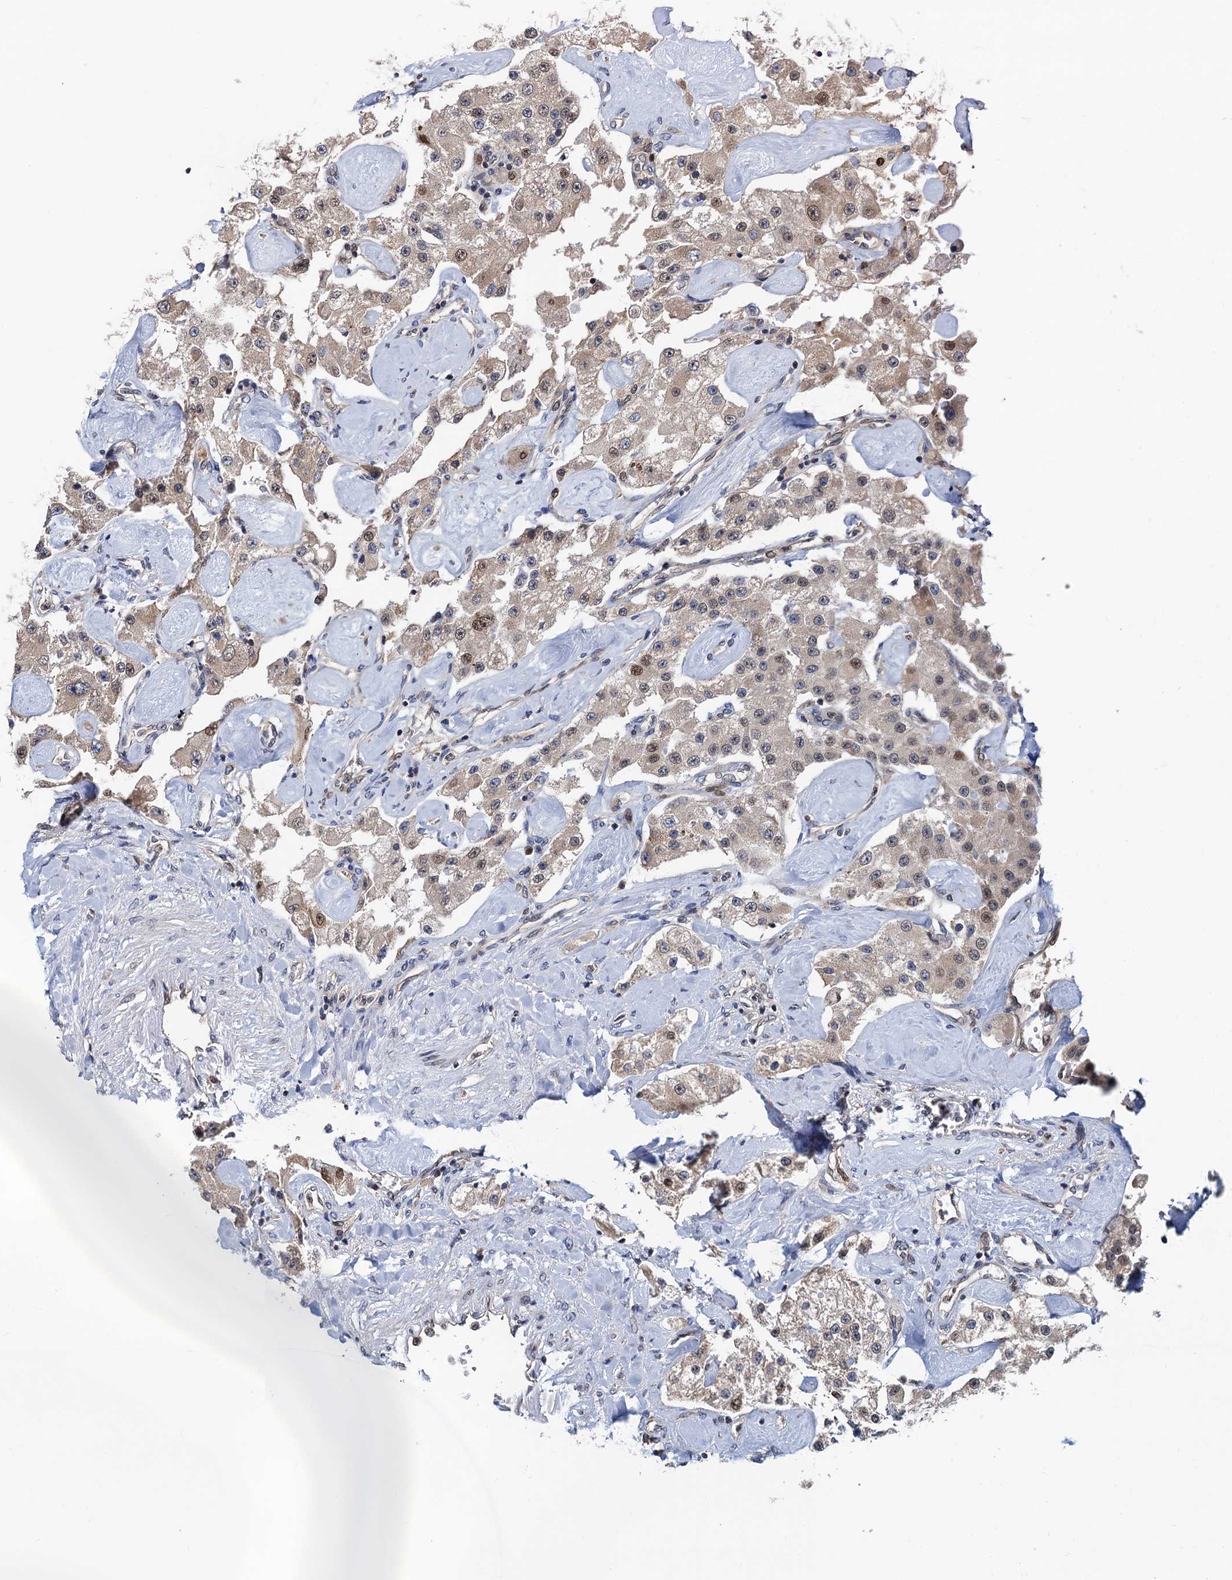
{"staining": {"intensity": "weak", "quantity": ">75%", "location": "cytoplasmic/membranous,nuclear"}, "tissue": "carcinoid", "cell_type": "Tumor cells", "image_type": "cancer", "snomed": [{"axis": "morphology", "description": "Carcinoid, malignant, NOS"}, {"axis": "topography", "description": "Pancreas"}], "caption": "A low amount of weak cytoplasmic/membranous and nuclear positivity is appreciated in about >75% of tumor cells in carcinoid tissue. (Stains: DAB (3,3'-diaminobenzidine) in brown, nuclei in blue, Microscopy: brightfield microscopy at high magnification).", "gene": "RNF125", "patient": {"sex": "male", "age": 41}}